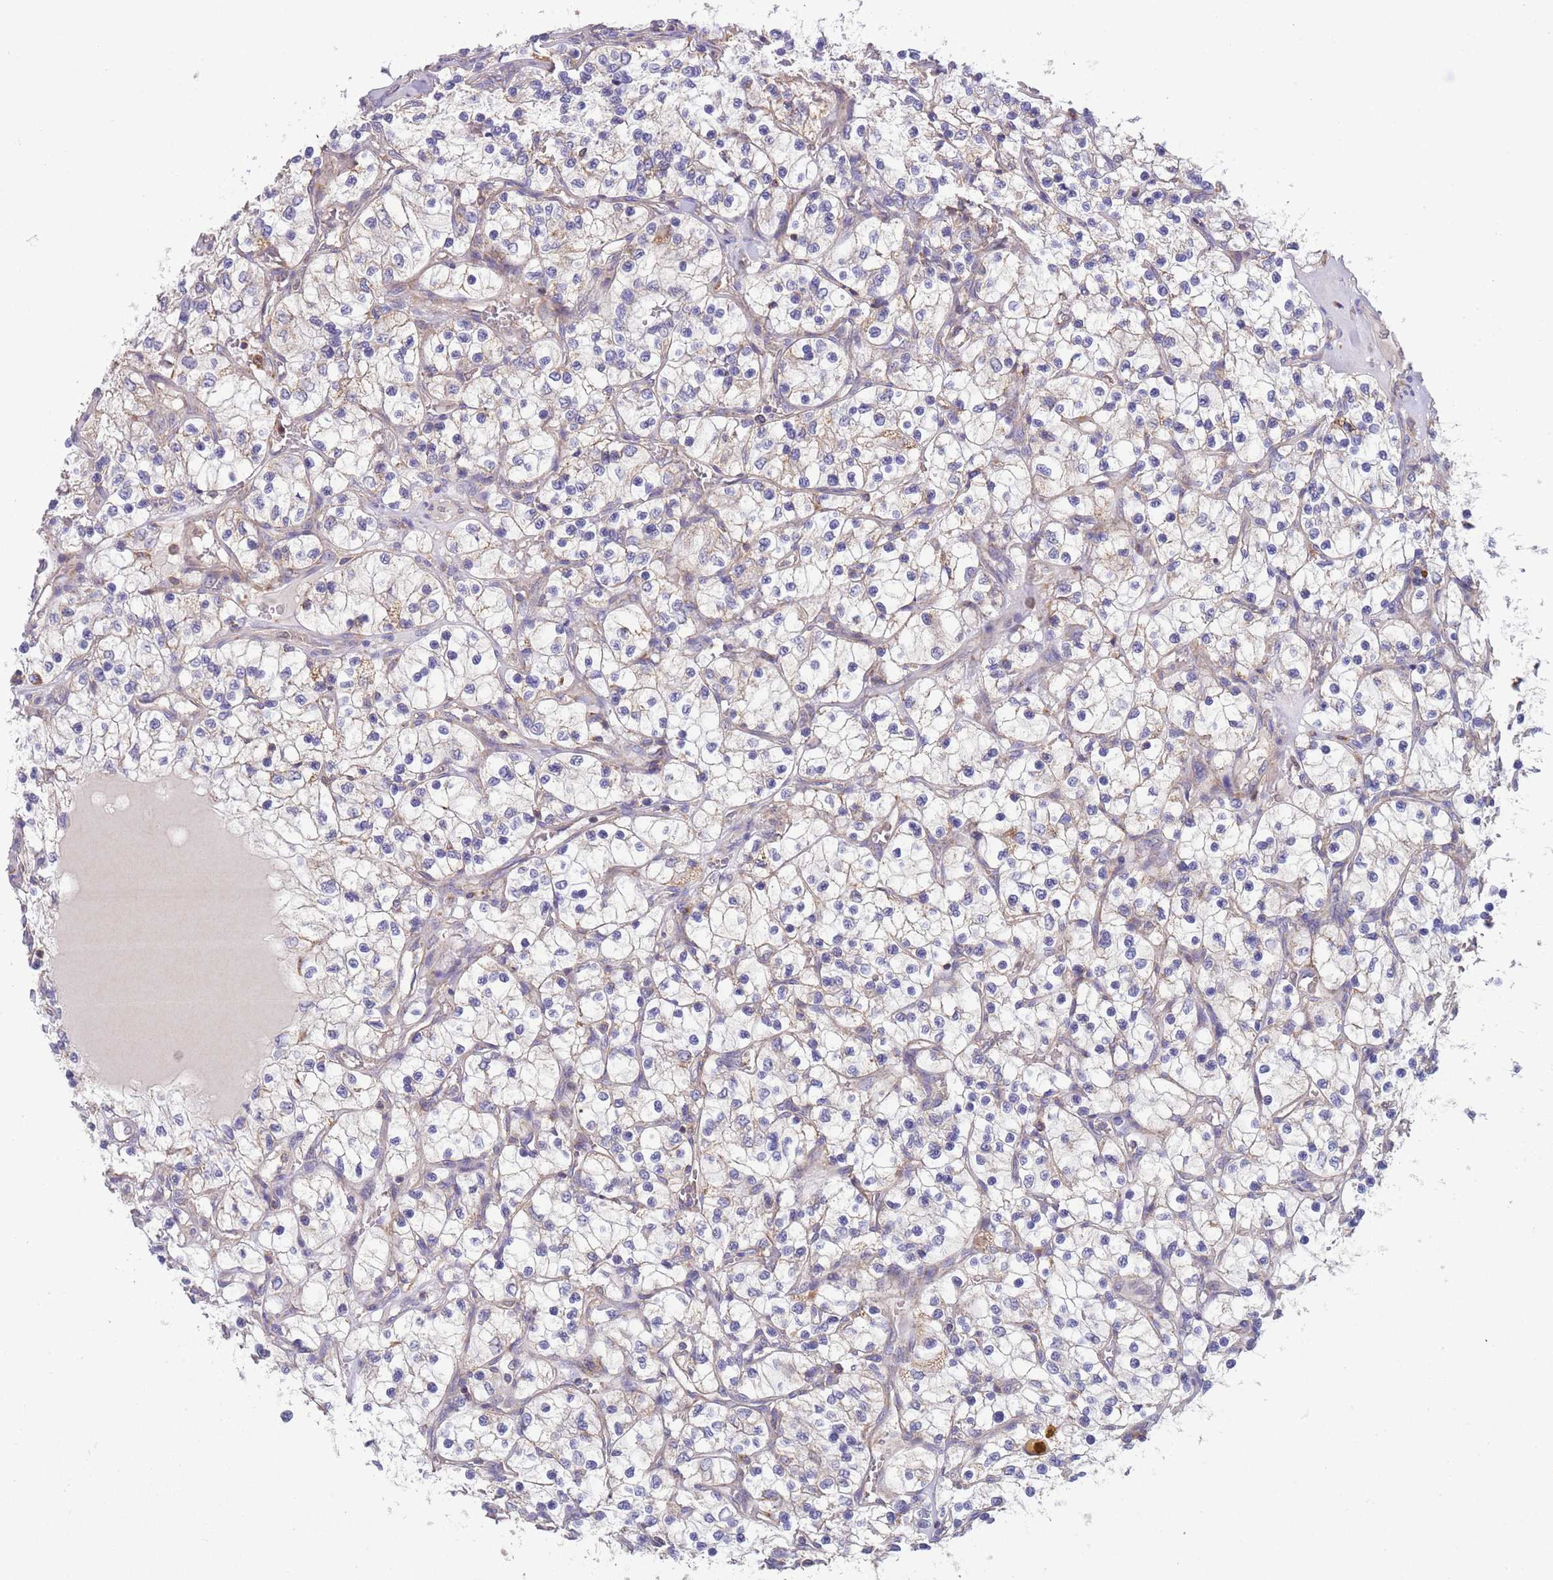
{"staining": {"intensity": "weak", "quantity": "25%-75%", "location": "cytoplasmic/membranous"}, "tissue": "renal cancer", "cell_type": "Tumor cells", "image_type": "cancer", "snomed": [{"axis": "morphology", "description": "Adenocarcinoma, NOS"}, {"axis": "topography", "description": "Kidney"}], "caption": "Immunohistochemistry (IHC) (DAB) staining of human renal cancer shows weak cytoplasmic/membranous protein expression in approximately 25%-75% of tumor cells.", "gene": "SLC25A42", "patient": {"sex": "female", "age": 69}}